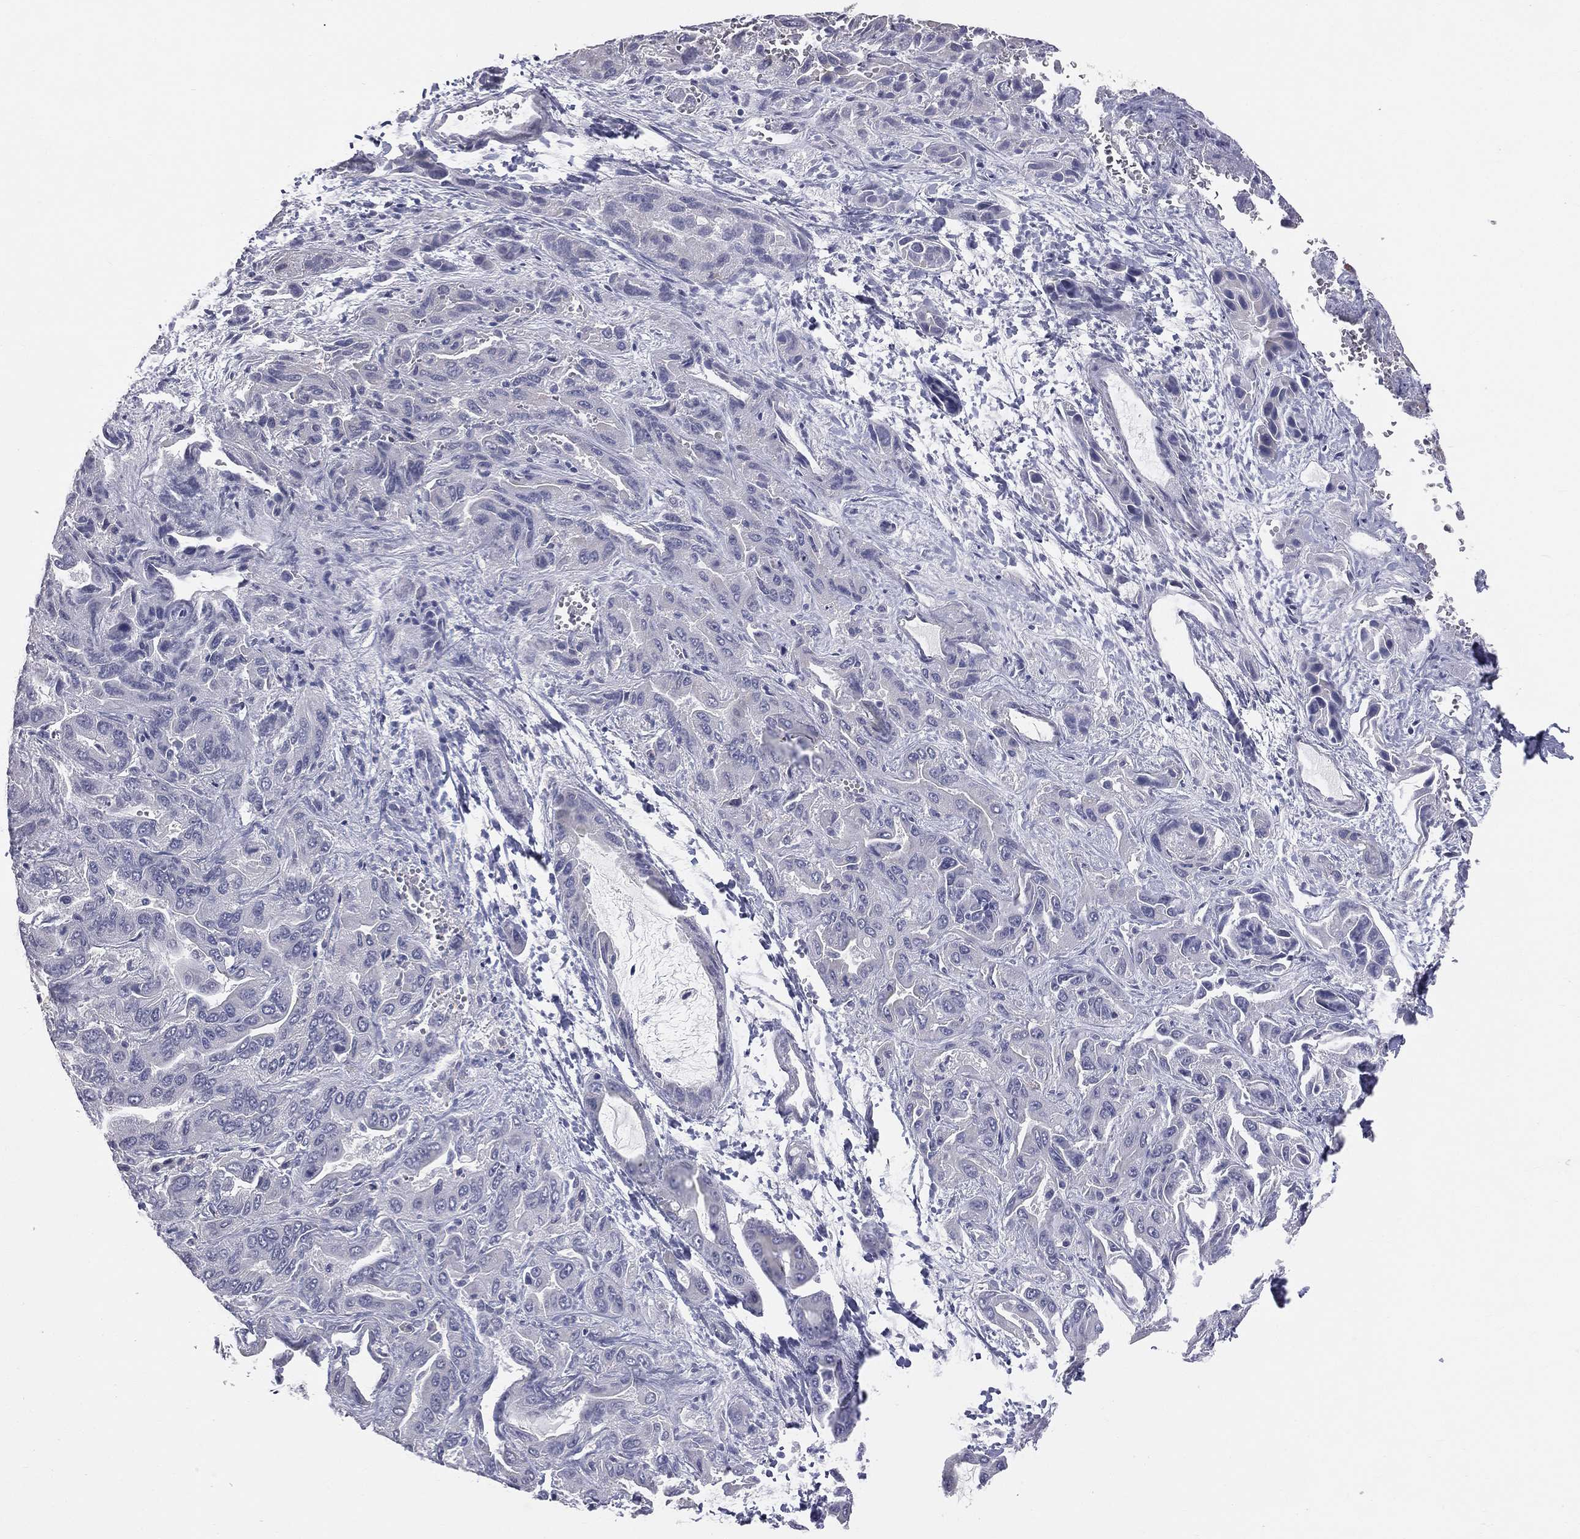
{"staining": {"intensity": "negative", "quantity": "none", "location": "none"}, "tissue": "liver cancer", "cell_type": "Tumor cells", "image_type": "cancer", "snomed": [{"axis": "morphology", "description": "Cholangiocarcinoma"}, {"axis": "topography", "description": "Liver"}], "caption": "Immunohistochemistry (IHC) of human liver cancer (cholangiocarcinoma) shows no staining in tumor cells.", "gene": "DMKN", "patient": {"sex": "female", "age": 52}}